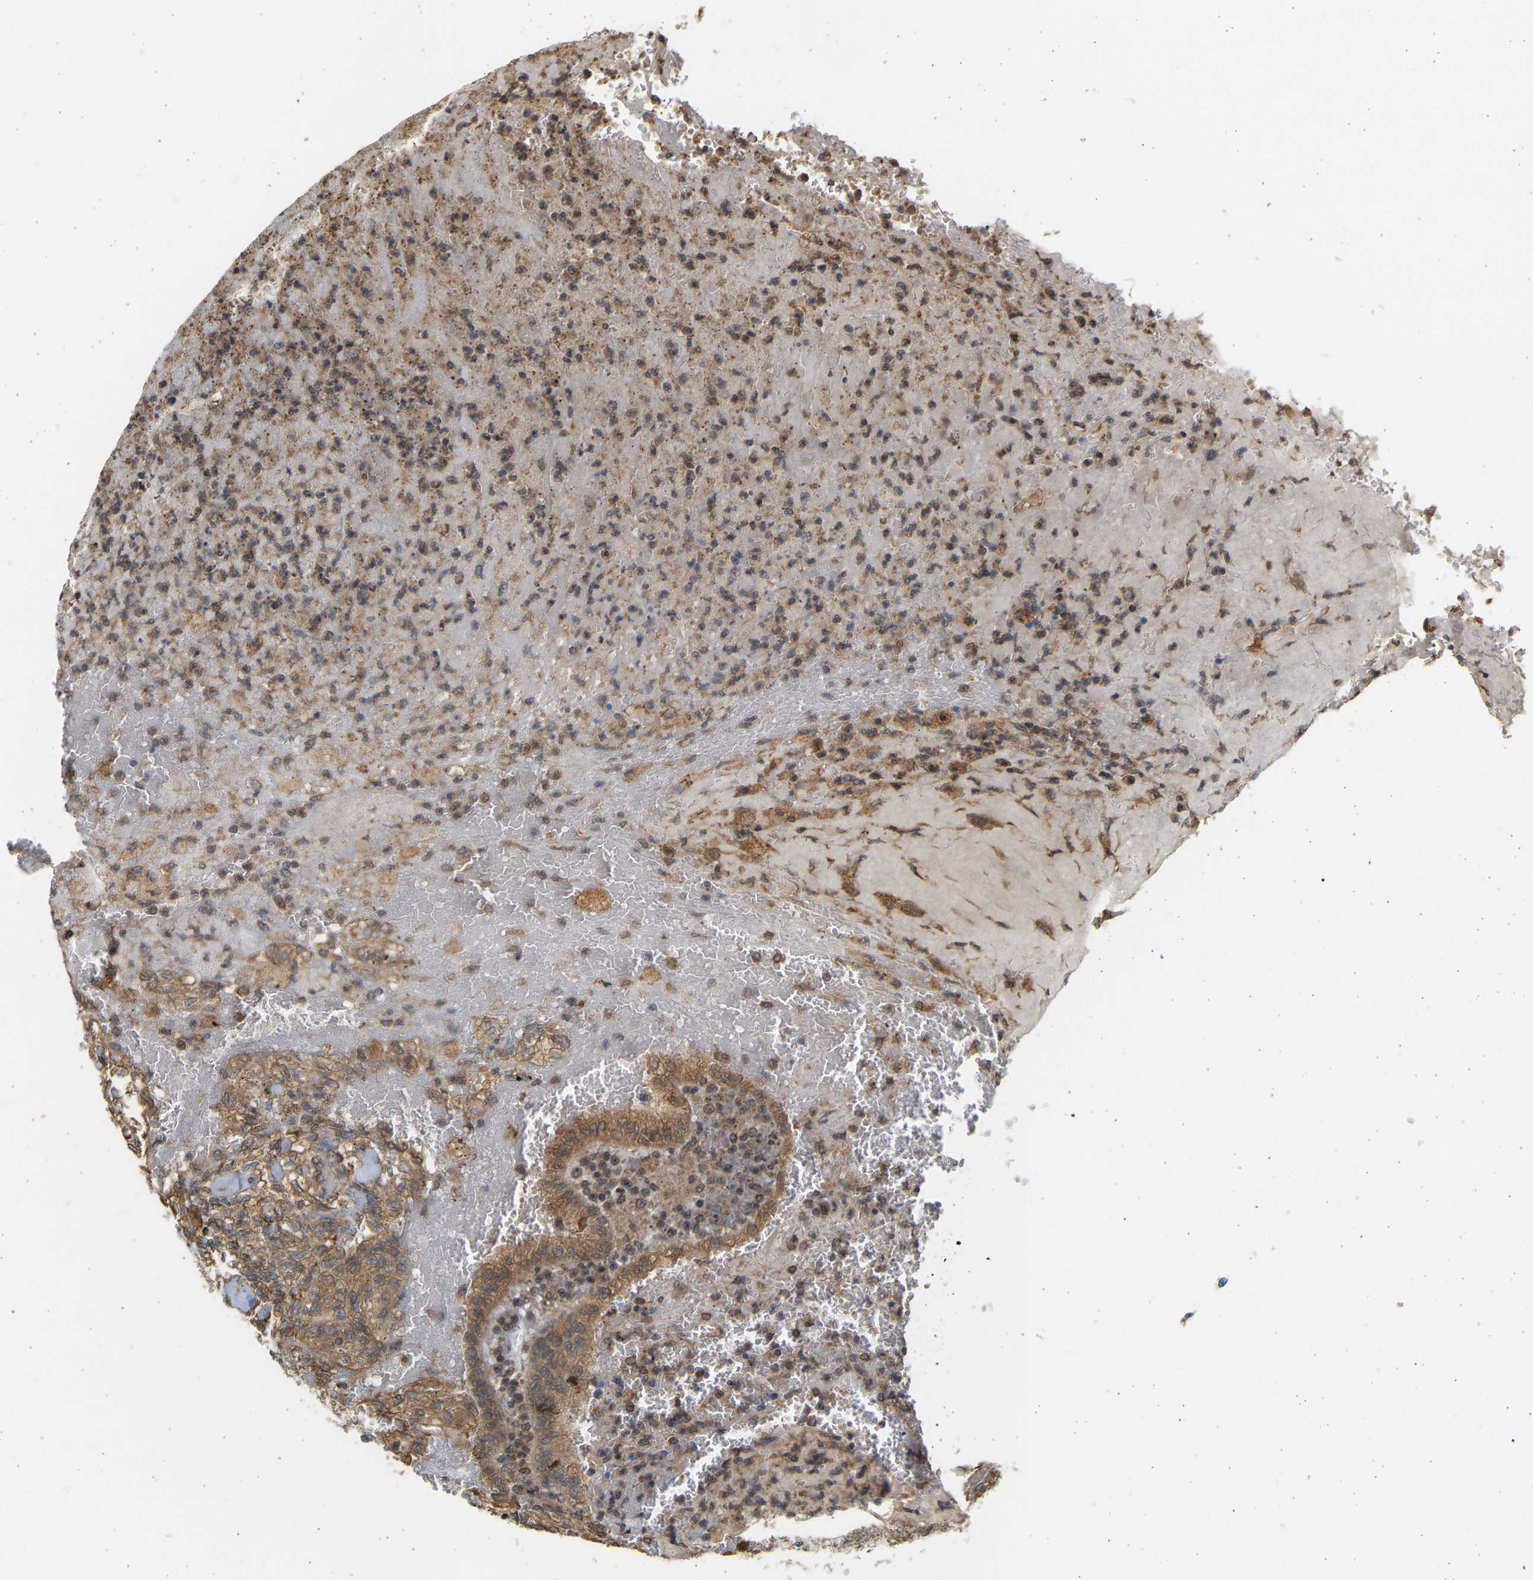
{"staining": {"intensity": "moderate", "quantity": ">75%", "location": "cytoplasmic/membranous"}, "tissue": "renal cancer", "cell_type": "Tumor cells", "image_type": "cancer", "snomed": [{"axis": "morphology", "description": "Inflammation, NOS"}, {"axis": "morphology", "description": "Adenocarcinoma, NOS"}, {"axis": "topography", "description": "Kidney"}], "caption": "Protein staining displays moderate cytoplasmic/membranous staining in about >75% of tumor cells in adenocarcinoma (renal).", "gene": "B4GALT6", "patient": {"sex": "male", "age": 68}}